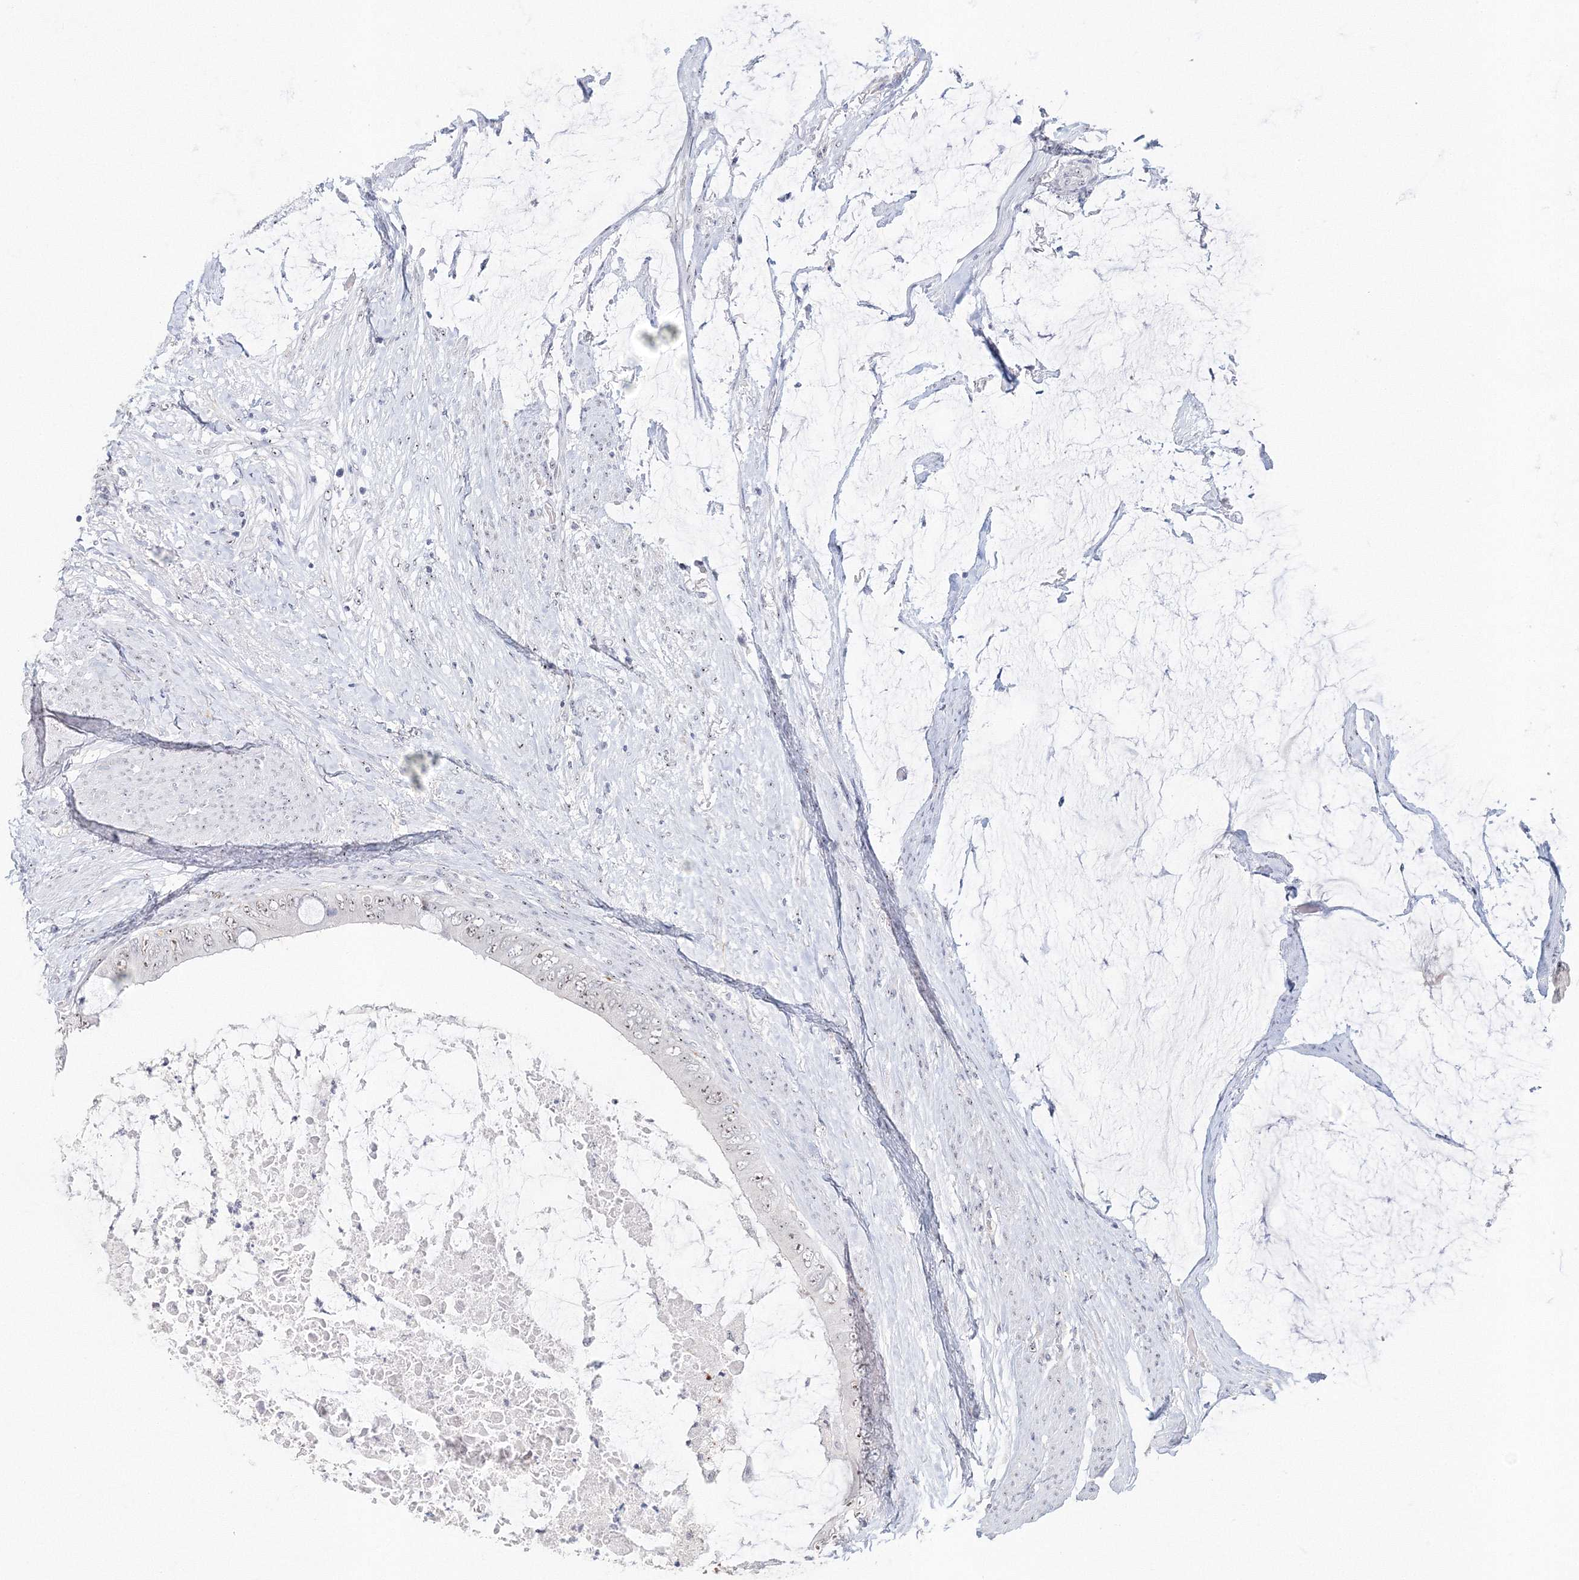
{"staining": {"intensity": "weak", "quantity": ">75%", "location": "nuclear"}, "tissue": "colorectal cancer", "cell_type": "Tumor cells", "image_type": "cancer", "snomed": [{"axis": "morphology", "description": "Normal tissue, NOS"}, {"axis": "morphology", "description": "Adenocarcinoma, NOS"}, {"axis": "topography", "description": "Rectum"}, {"axis": "topography", "description": "Peripheral nerve tissue"}], "caption": "Protein expression analysis of human colorectal cancer (adenocarcinoma) reveals weak nuclear expression in about >75% of tumor cells.", "gene": "SIRT7", "patient": {"sex": "female", "age": 77}}